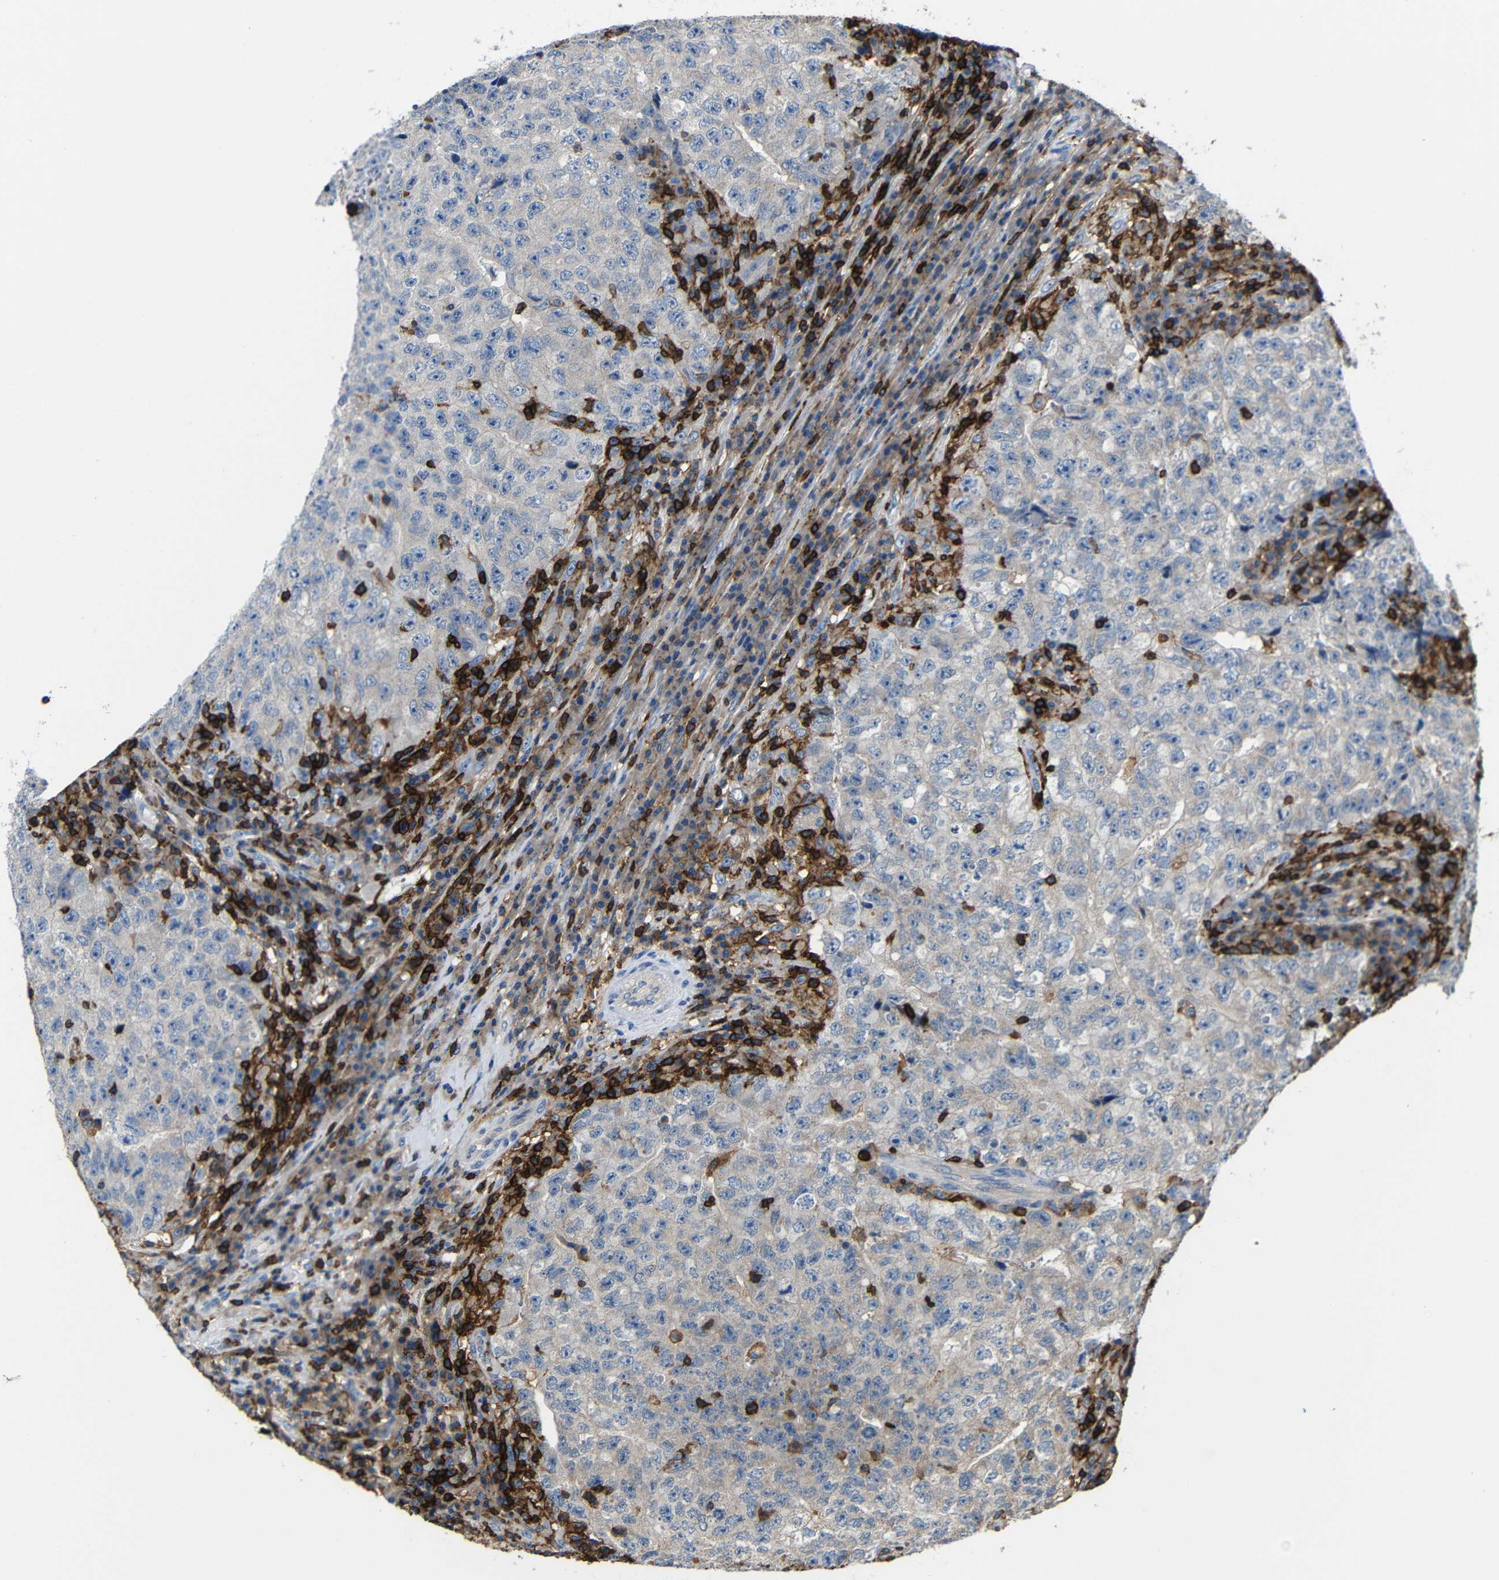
{"staining": {"intensity": "weak", "quantity": "<25%", "location": "cytoplasmic/membranous"}, "tissue": "testis cancer", "cell_type": "Tumor cells", "image_type": "cancer", "snomed": [{"axis": "morphology", "description": "Necrosis, NOS"}, {"axis": "morphology", "description": "Carcinoma, Embryonal, NOS"}, {"axis": "topography", "description": "Testis"}], "caption": "This histopathology image is of testis cancer (embryonal carcinoma) stained with IHC to label a protein in brown with the nuclei are counter-stained blue. There is no expression in tumor cells.", "gene": "P2RY12", "patient": {"sex": "male", "age": 19}}